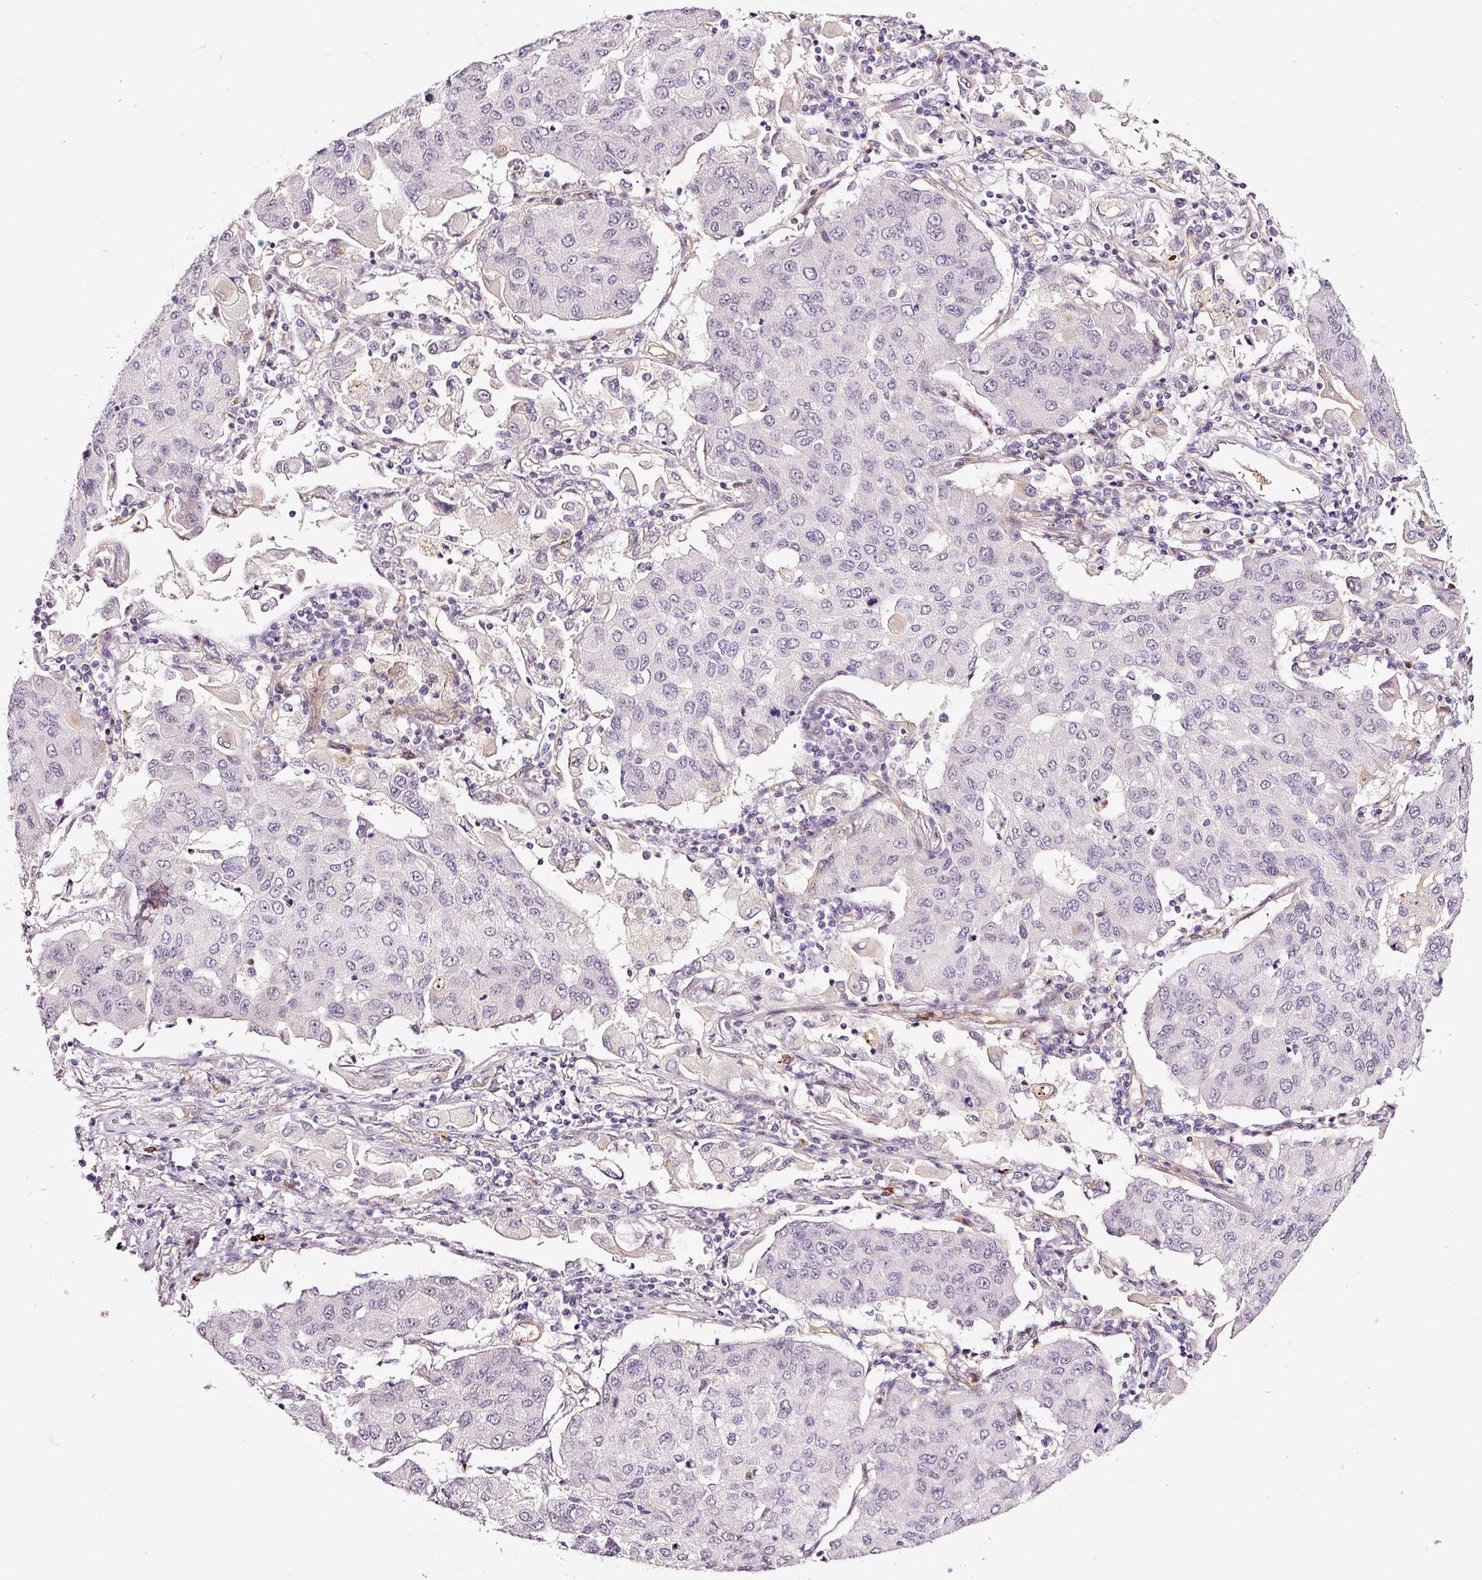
{"staining": {"intensity": "negative", "quantity": "none", "location": "none"}, "tissue": "lung cancer", "cell_type": "Tumor cells", "image_type": "cancer", "snomed": [{"axis": "morphology", "description": "Squamous cell carcinoma, NOS"}, {"axis": "topography", "description": "Lung"}], "caption": "Photomicrograph shows no protein staining in tumor cells of lung cancer (squamous cell carcinoma) tissue. (IHC, brightfield microscopy, high magnification).", "gene": "ABCB4", "patient": {"sex": "male", "age": 74}}